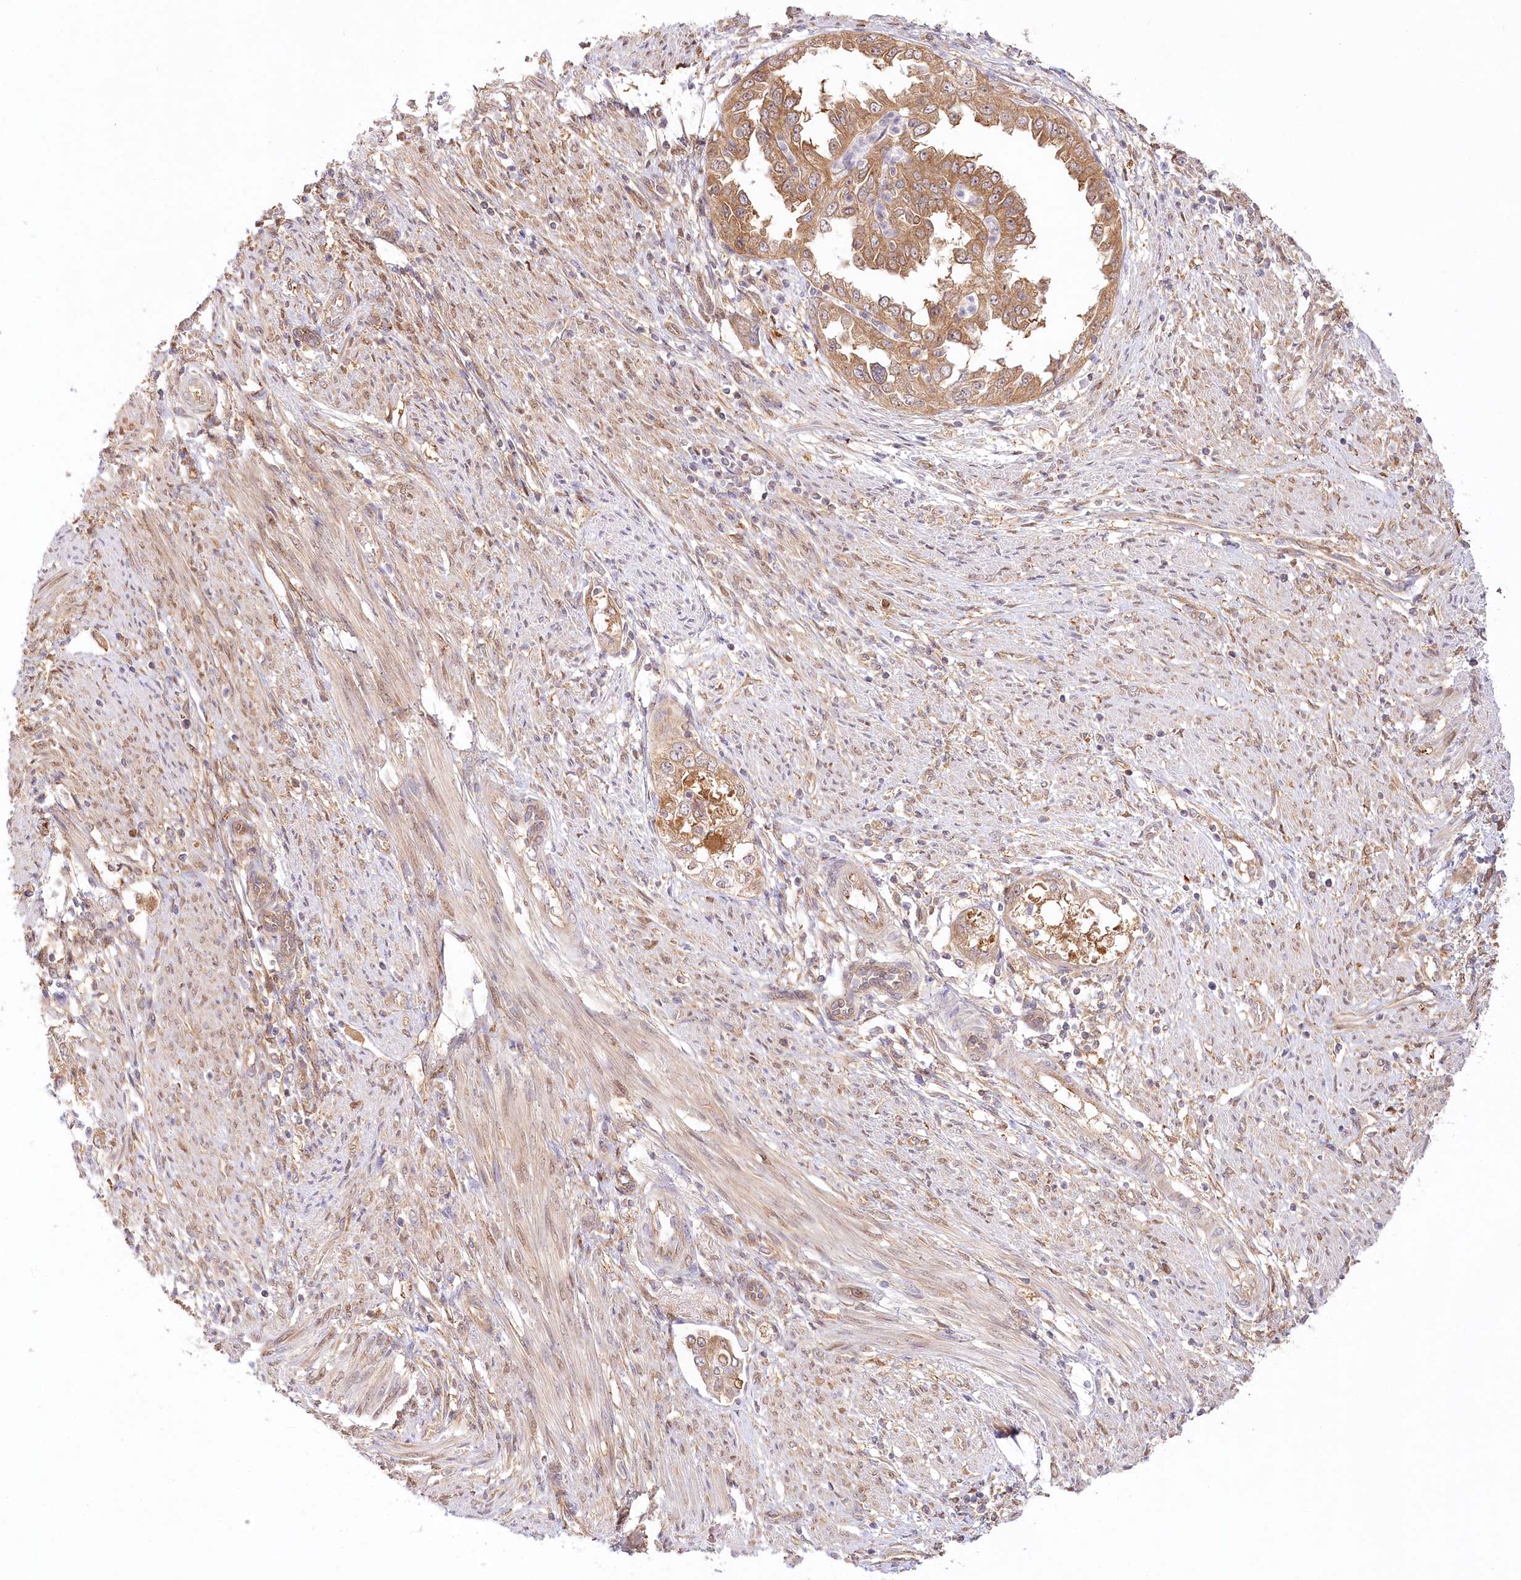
{"staining": {"intensity": "moderate", "quantity": ">75%", "location": "cytoplasmic/membranous"}, "tissue": "endometrial cancer", "cell_type": "Tumor cells", "image_type": "cancer", "snomed": [{"axis": "morphology", "description": "Adenocarcinoma, NOS"}, {"axis": "topography", "description": "Endometrium"}], "caption": "Moderate cytoplasmic/membranous expression is identified in approximately >75% of tumor cells in adenocarcinoma (endometrial).", "gene": "INPP4B", "patient": {"sex": "female", "age": 85}}